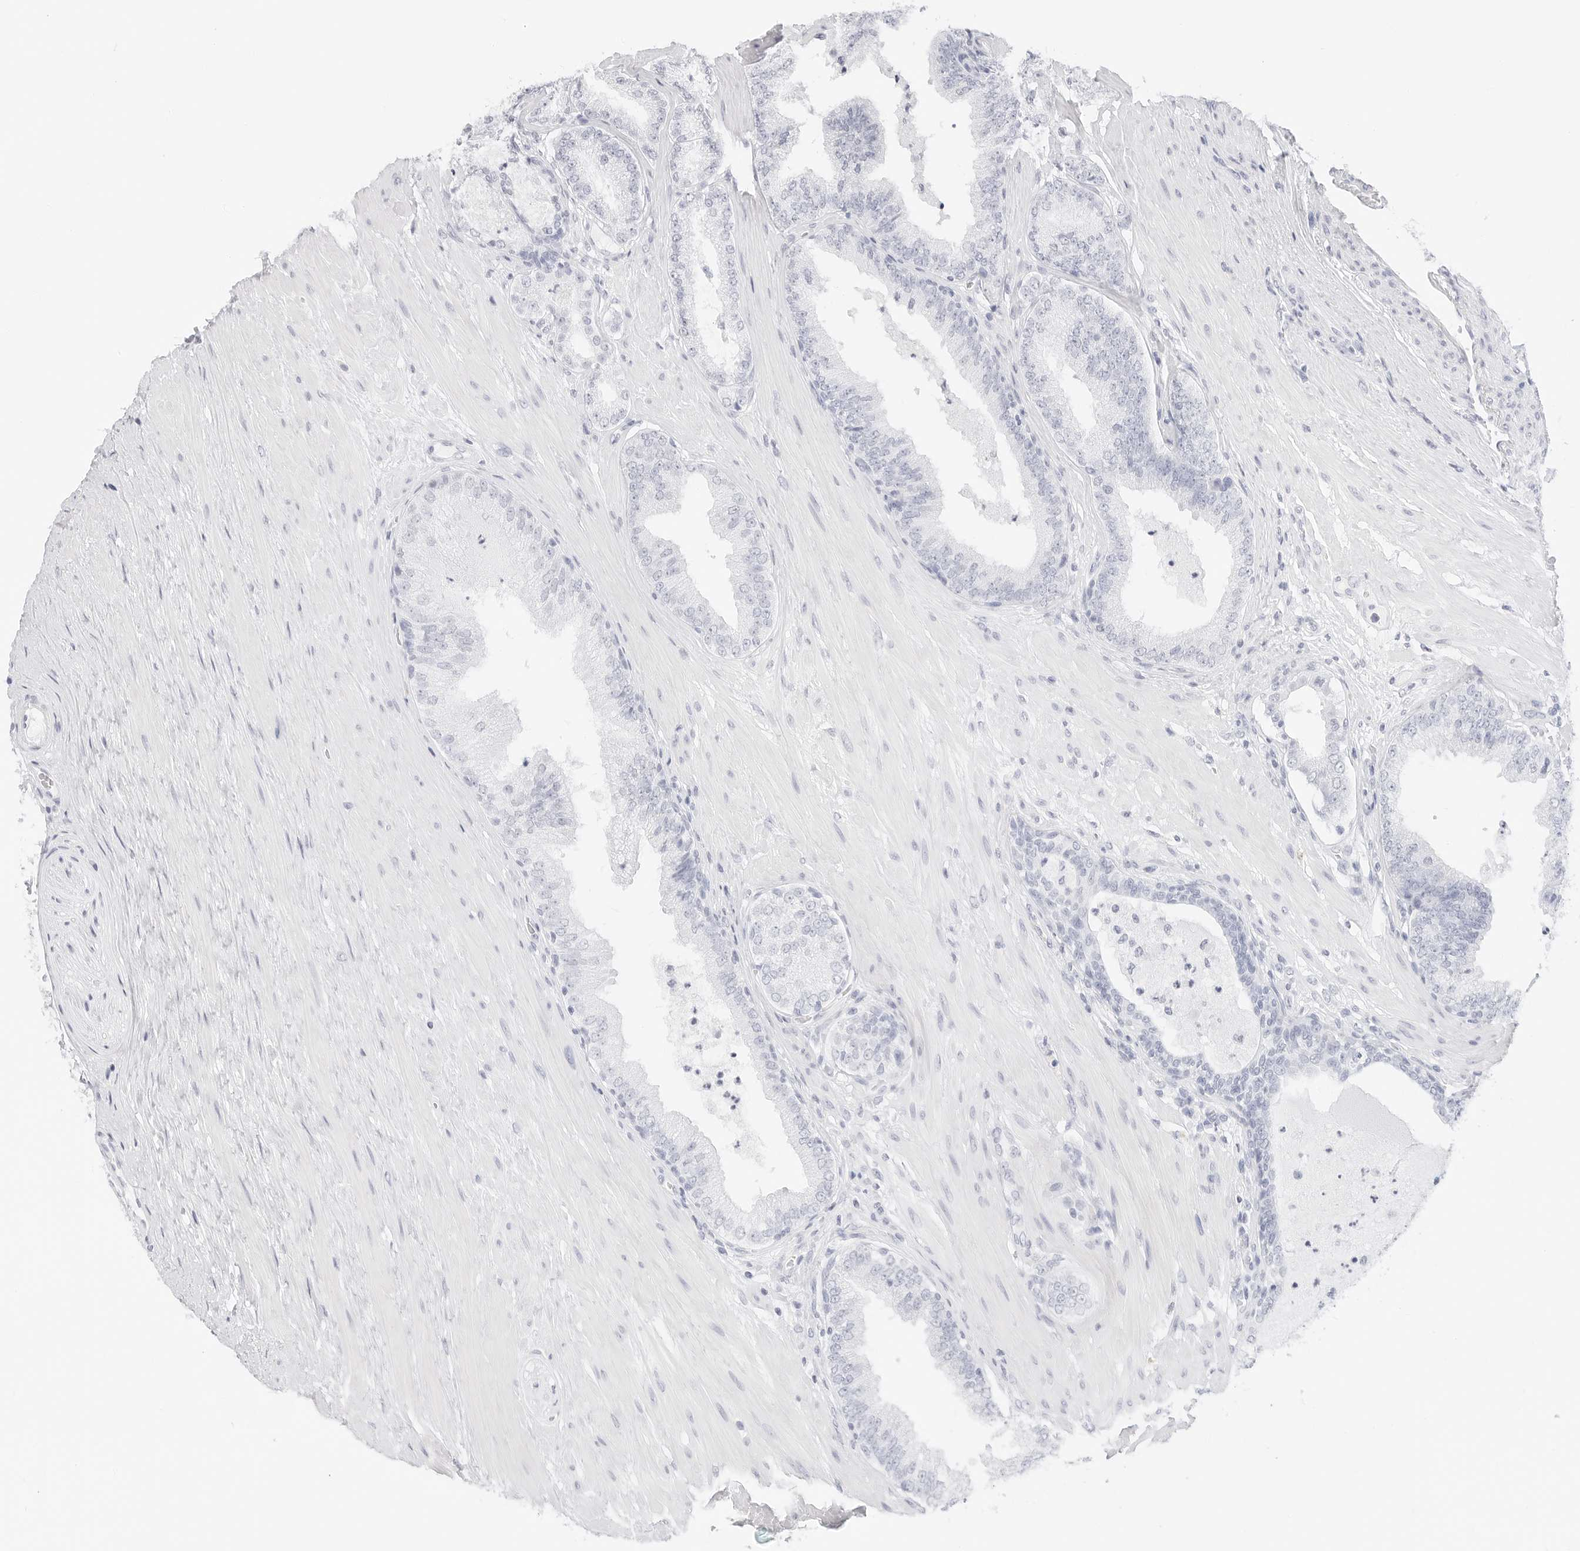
{"staining": {"intensity": "negative", "quantity": "none", "location": "none"}, "tissue": "prostate cancer", "cell_type": "Tumor cells", "image_type": "cancer", "snomed": [{"axis": "morphology", "description": "Adenocarcinoma, Low grade"}, {"axis": "topography", "description": "Prostate"}], "caption": "A high-resolution histopathology image shows immunohistochemistry staining of prostate cancer (low-grade adenocarcinoma), which demonstrates no significant staining in tumor cells.", "gene": "TFF2", "patient": {"sex": "male", "age": 63}}